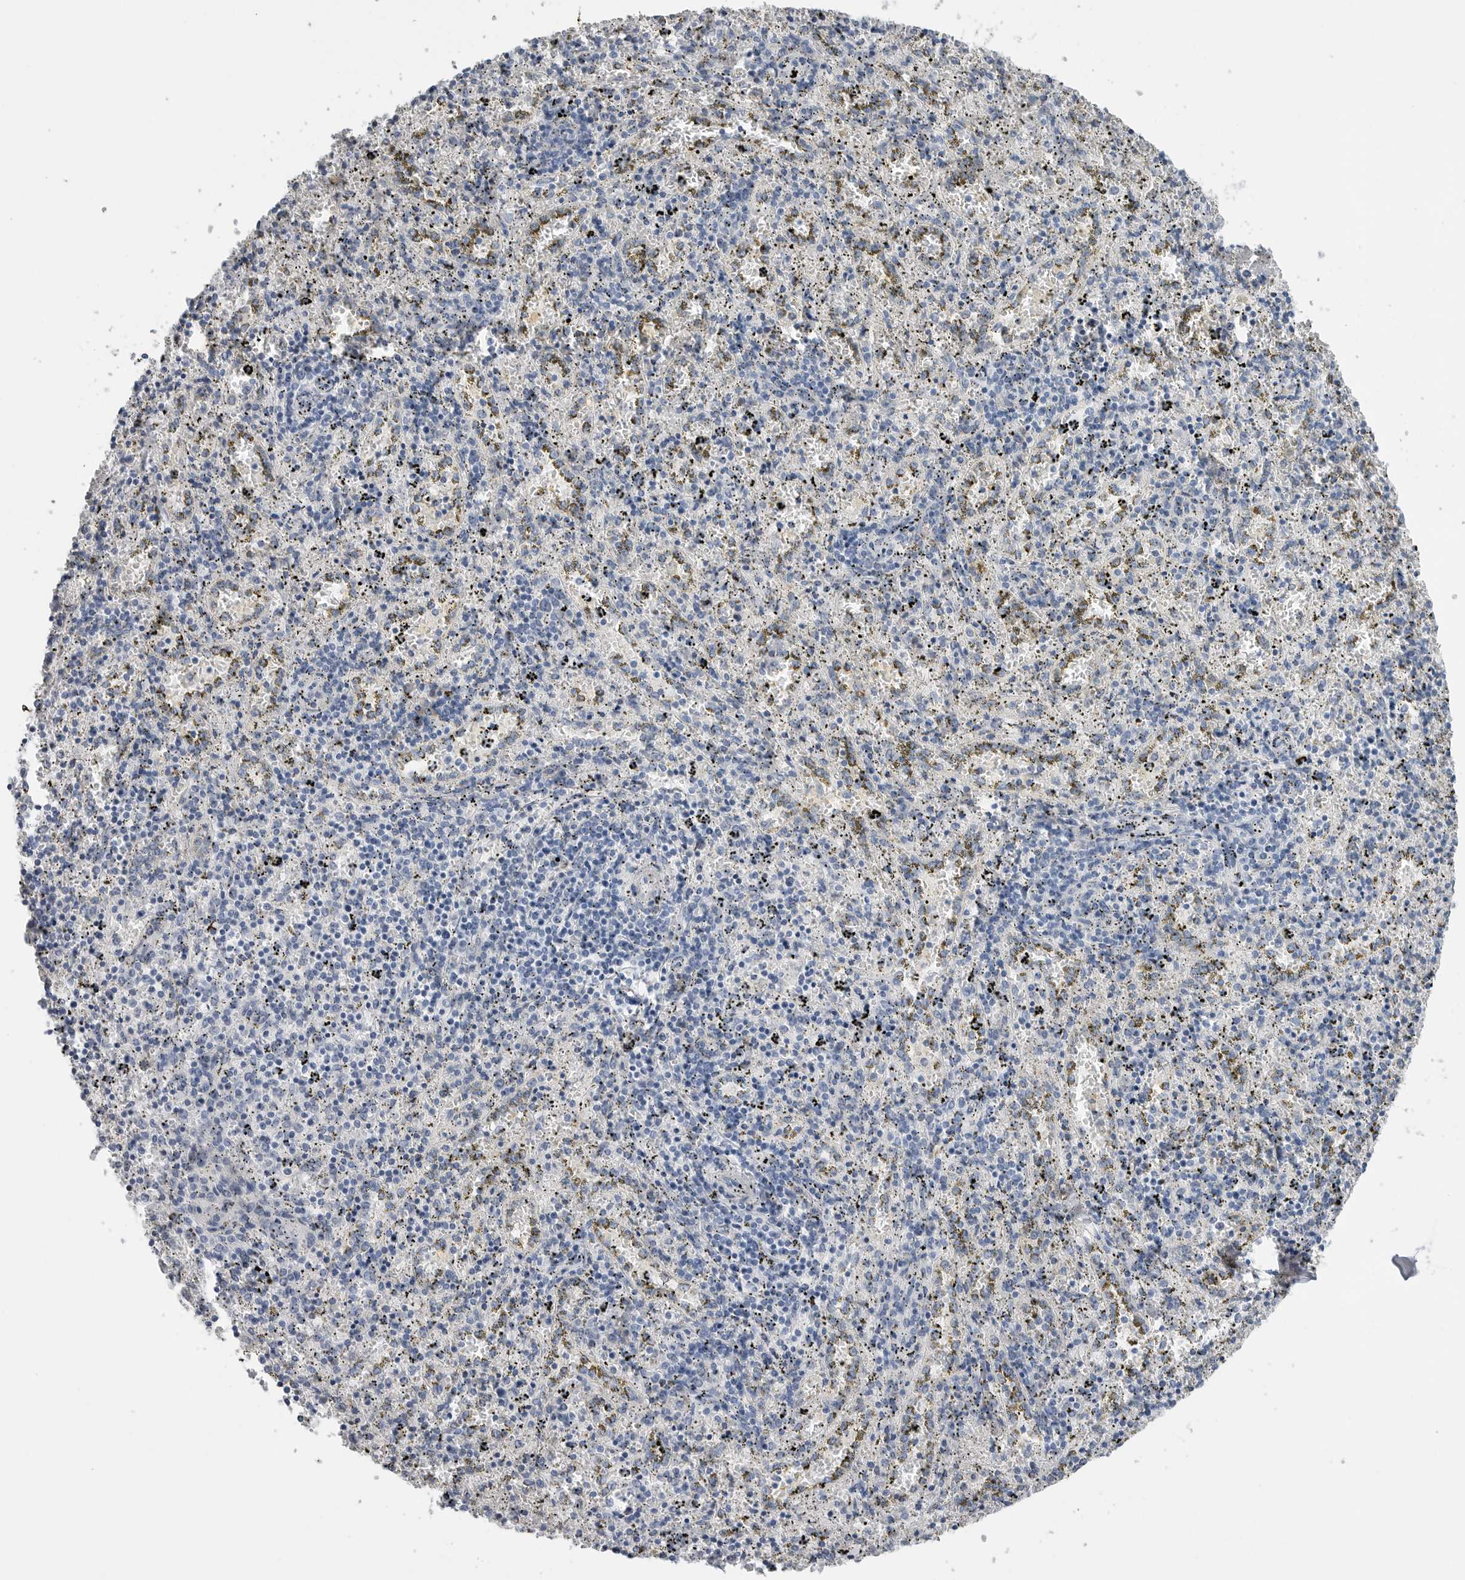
{"staining": {"intensity": "negative", "quantity": "none", "location": "none"}, "tissue": "spleen", "cell_type": "Cells in red pulp", "image_type": "normal", "snomed": [{"axis": "morphology", "description": "Normal tissue, NOS"}, {"axis": "topography", "description": "Spleen"}], "caption": "IHC of normal human spleen shows no staining in cells in red pulp.", "gene": "FABP6", "patient": {"sex": "male", "age": 11}}